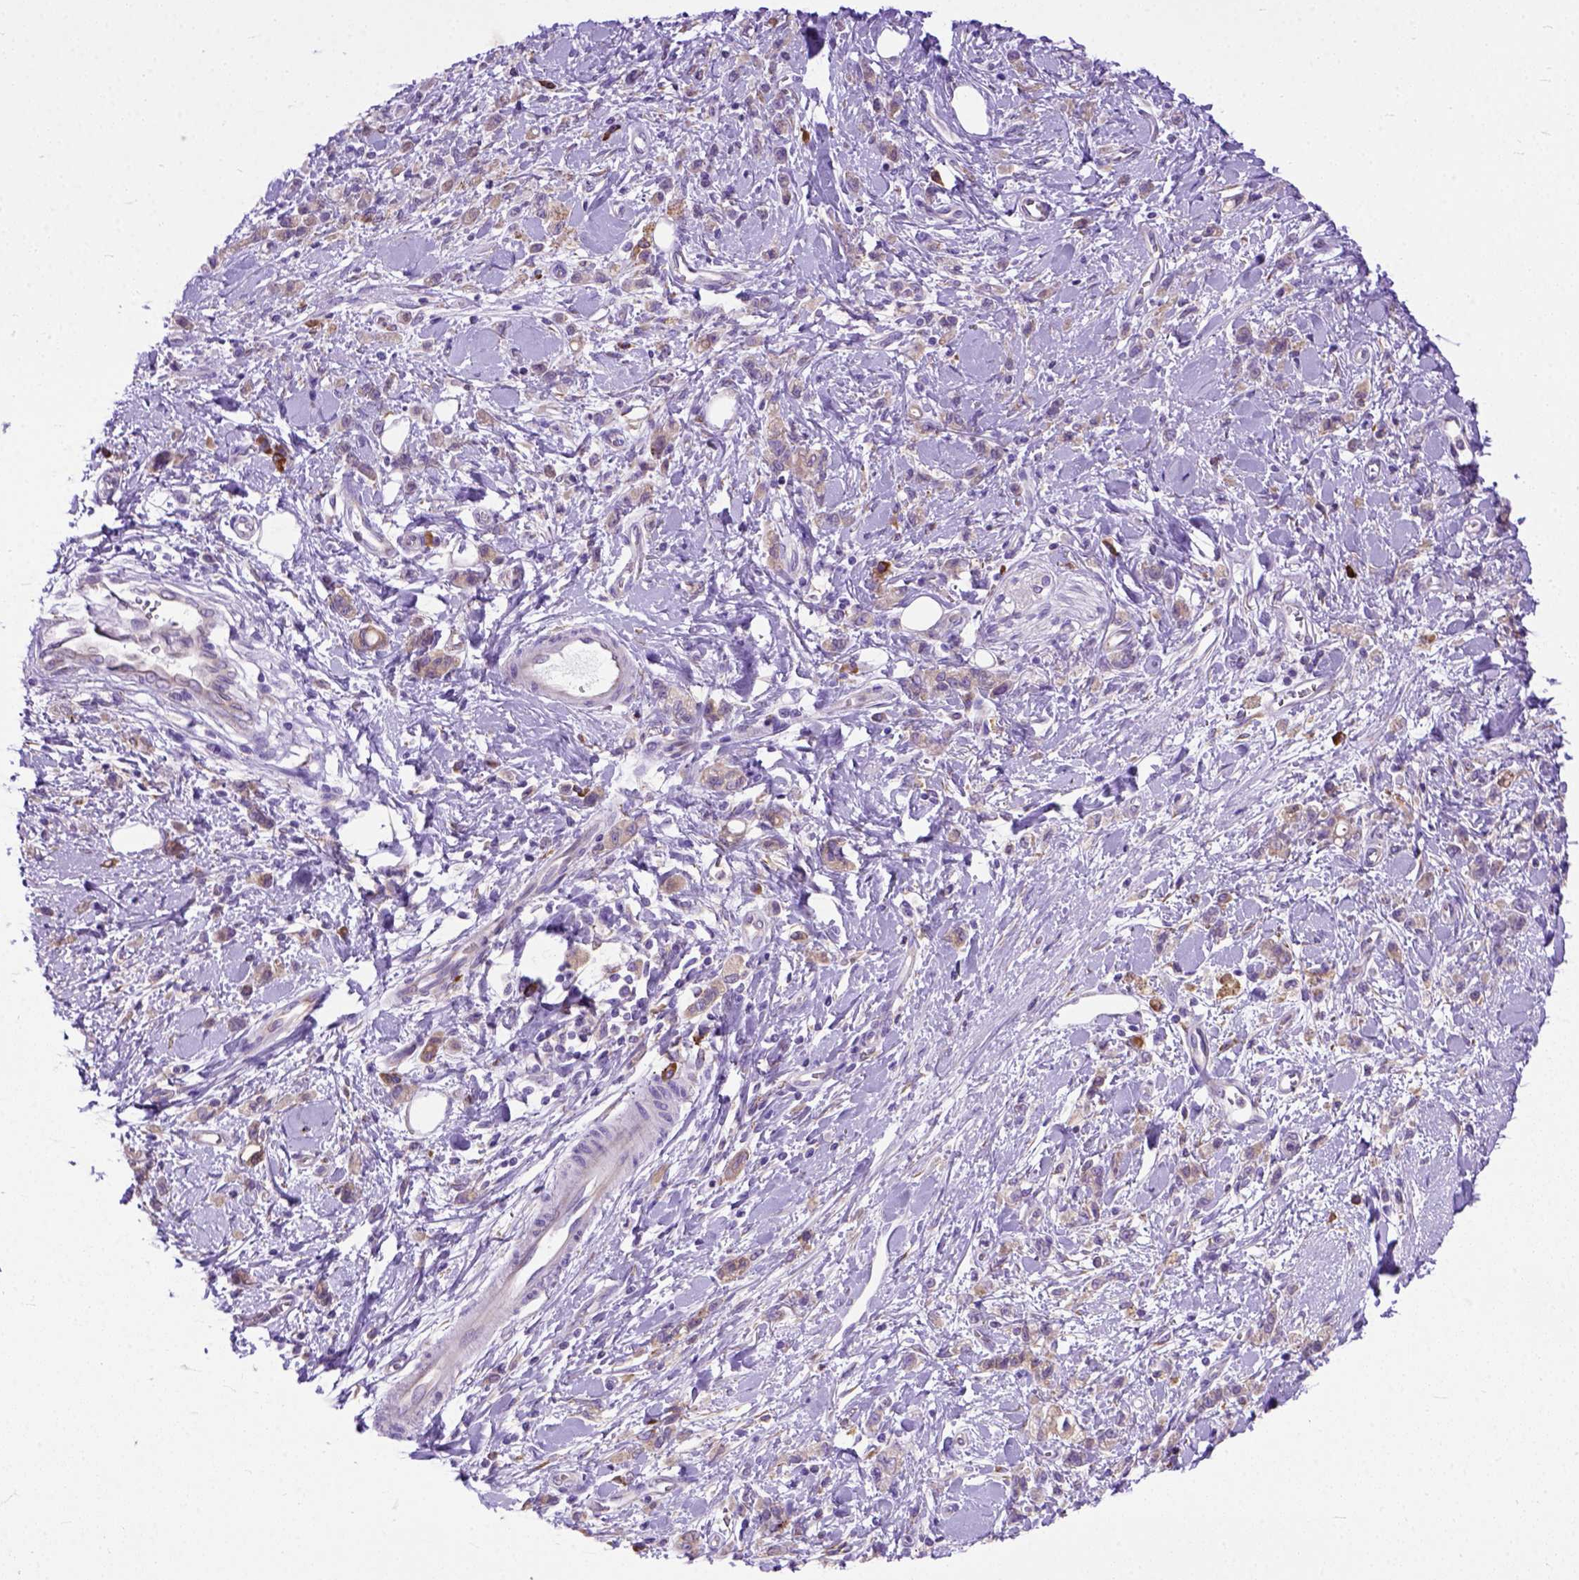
{"staining": {"intensity": "weak", "quantity": ">75%", "location": "cytoplasmic/membranous"}, "tissue": "stomach cancer", "cell_type": "Tumor cells", "image_type": "cancer", "snomed": [{"axis": "morphology", "description": "Adenocarcinoma, NOS"}, {"axis": "topography", "description": "Stomach"}], "caption": "Adenocarcinoma (stomach) stained with DAB immunohistochemistry shows low levels of weak cytoplasmic/membranous expression in approximately >75% of tumor cells.", "gene": "PLK4", "patient": {"sex": "male", "age": 77}}